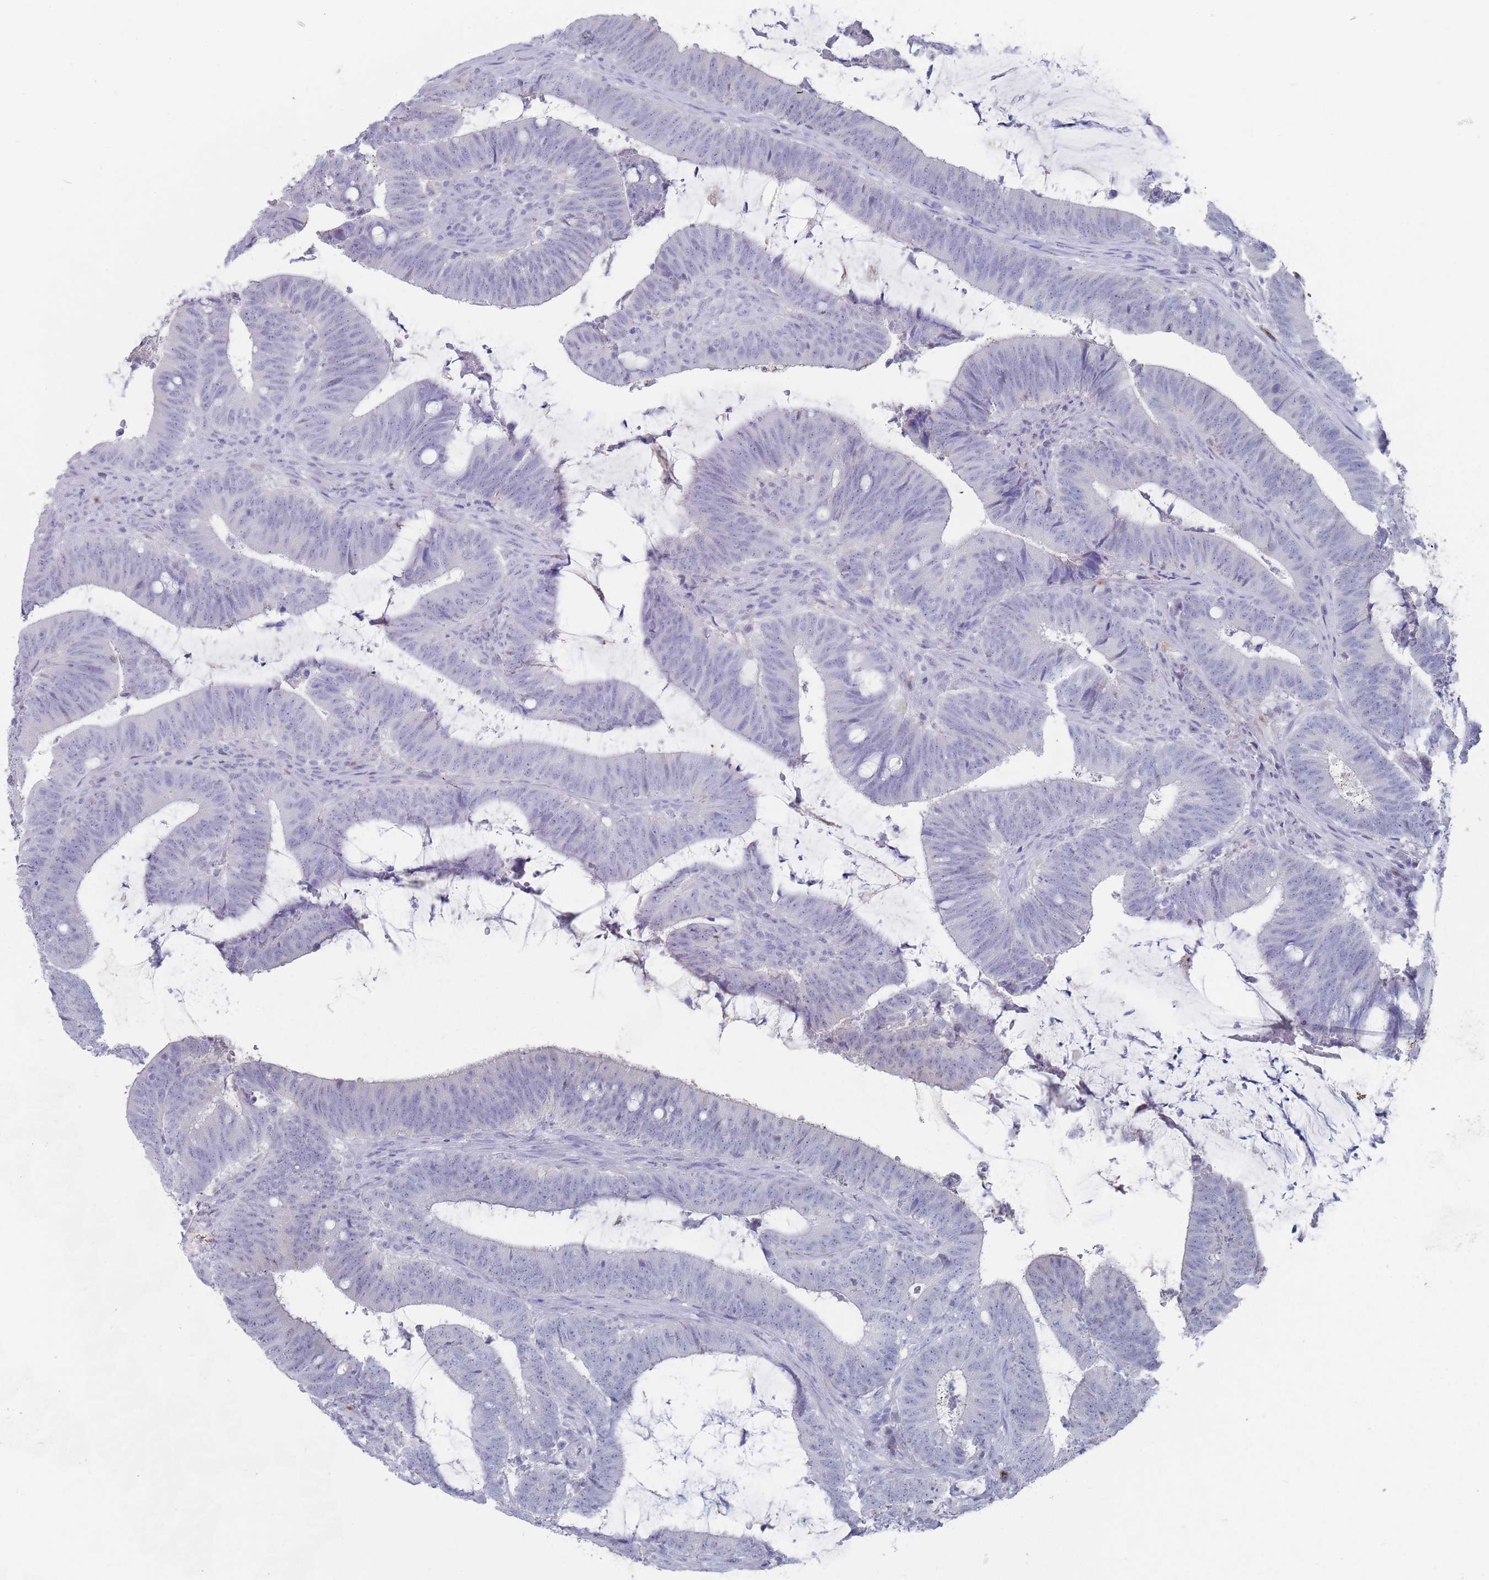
{"staining": {"intensity": "negative", "quantity": "none", "location": "none"}, "tissue": "colorectal cancer", "cell_type": "Tumor cells", "image_type": "cancer", "snomed": [{"axis": "morphology", "description": "Adenocarcinoma, NOS"}, {"axis": "topography", "description": "Colon"}], "caption": "This photomicrograph is of colorectal adenocarcinoma stained with immunohistochemistry to label a protein in brown with the nuclei are counter-stained blue. There is no staining in tumor cells. (Immunohistochemistry, brightfield microscopy, high magnification).", "gene": "CYP51A1", "patient": {"sex": "female", "age": 43}}